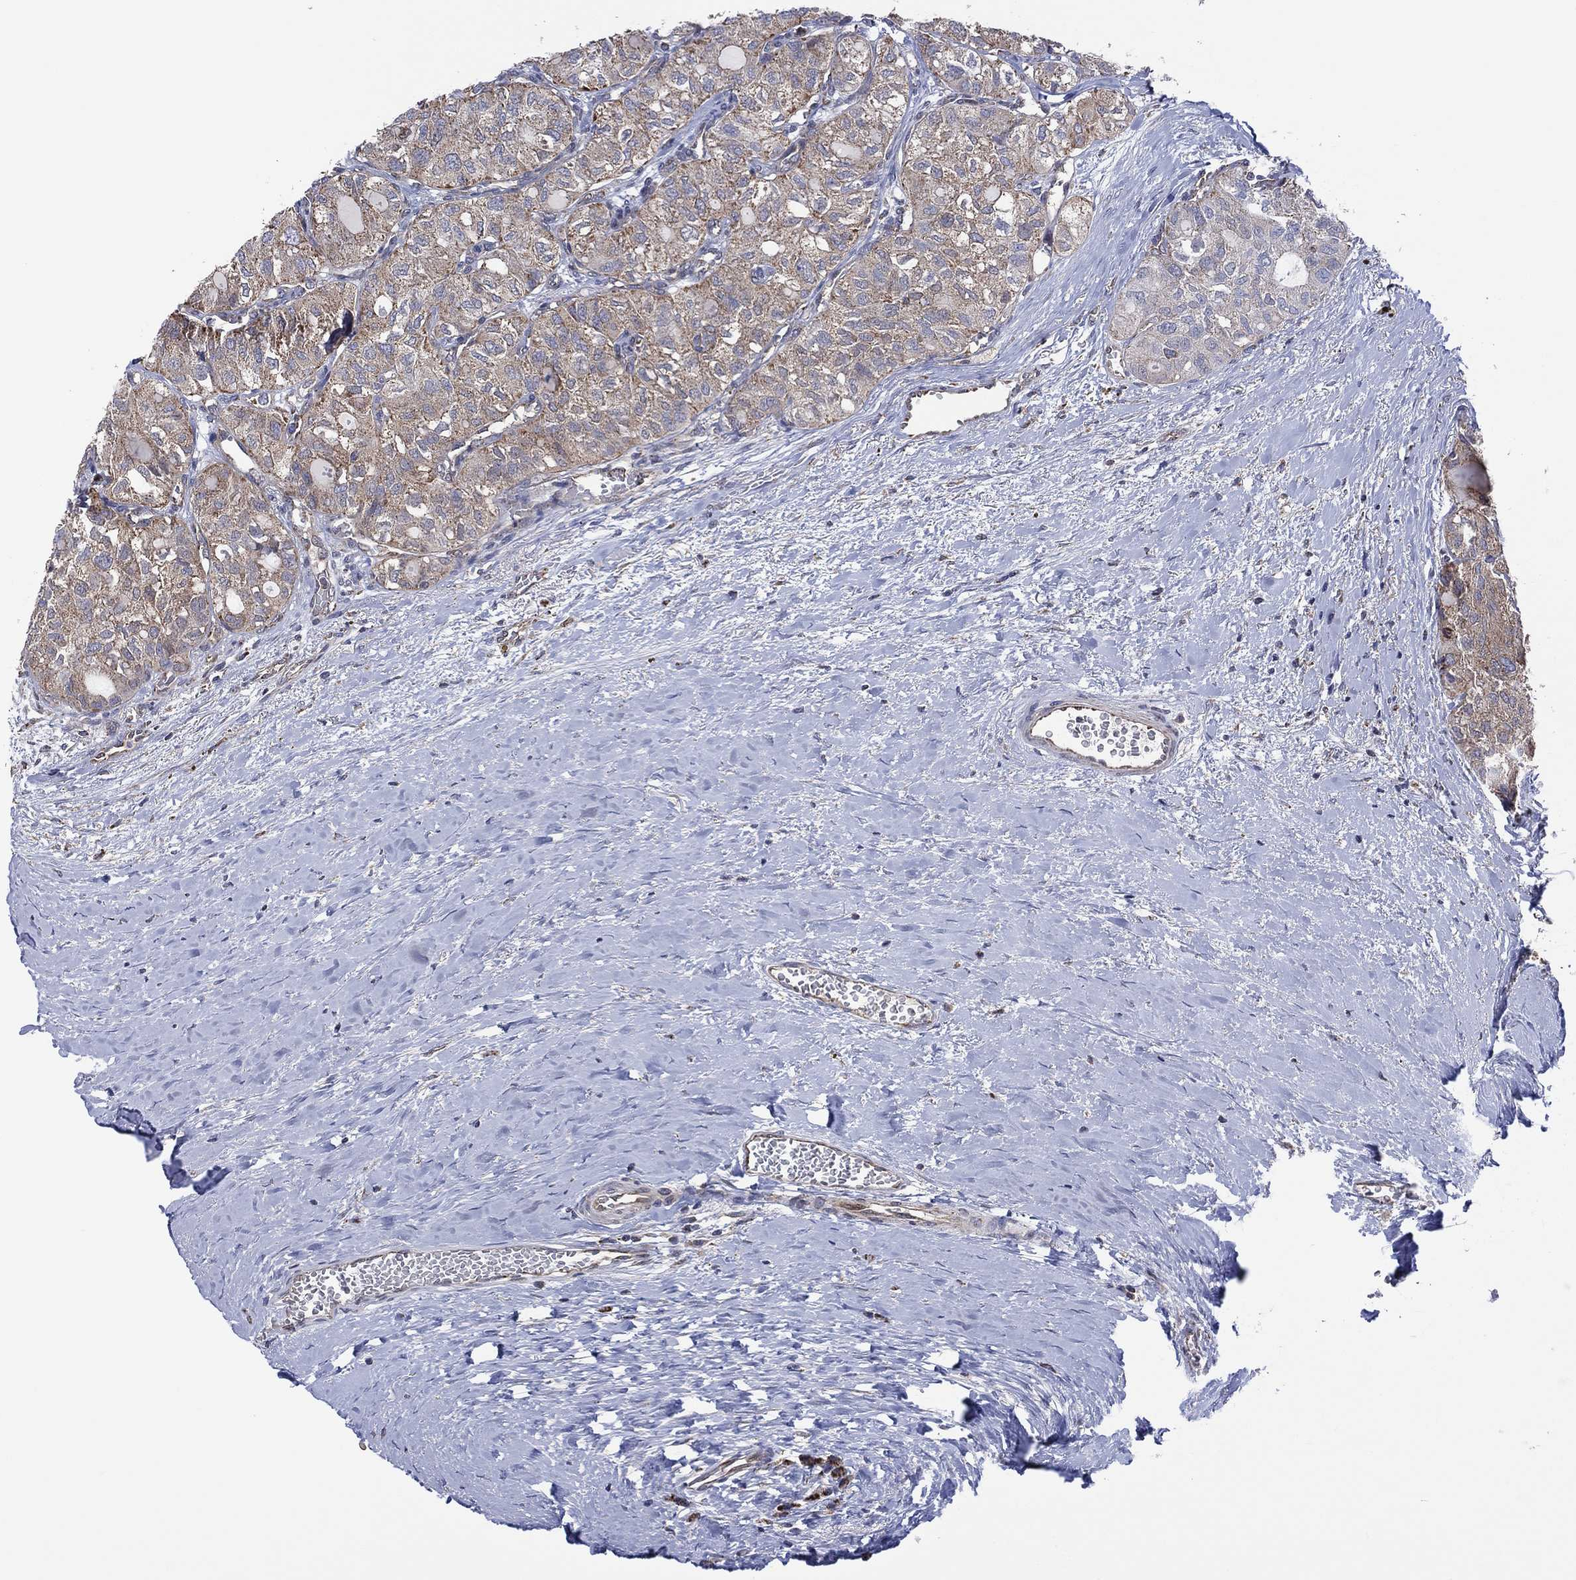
{"staining": {"intensity": "negative", "quantity": "none", "location": "none"}, "tissue": "thyroid cancer", "cell_type": "Tumor cells", "image_type": "cancer", "snomed": [{"axis": "morphology", "description": "Follicular adenoma carcinoma, NOS"}, {"axis": "topography", "description": "Thyroid gland"}], "caption": "Immunohistochemistry (IHC) of thyroid follicular adenoma carcinoma demonstrates no staining in tumor cells.", "gene": "PIDD1", "patient": {"sex": "male", "age": 75}}